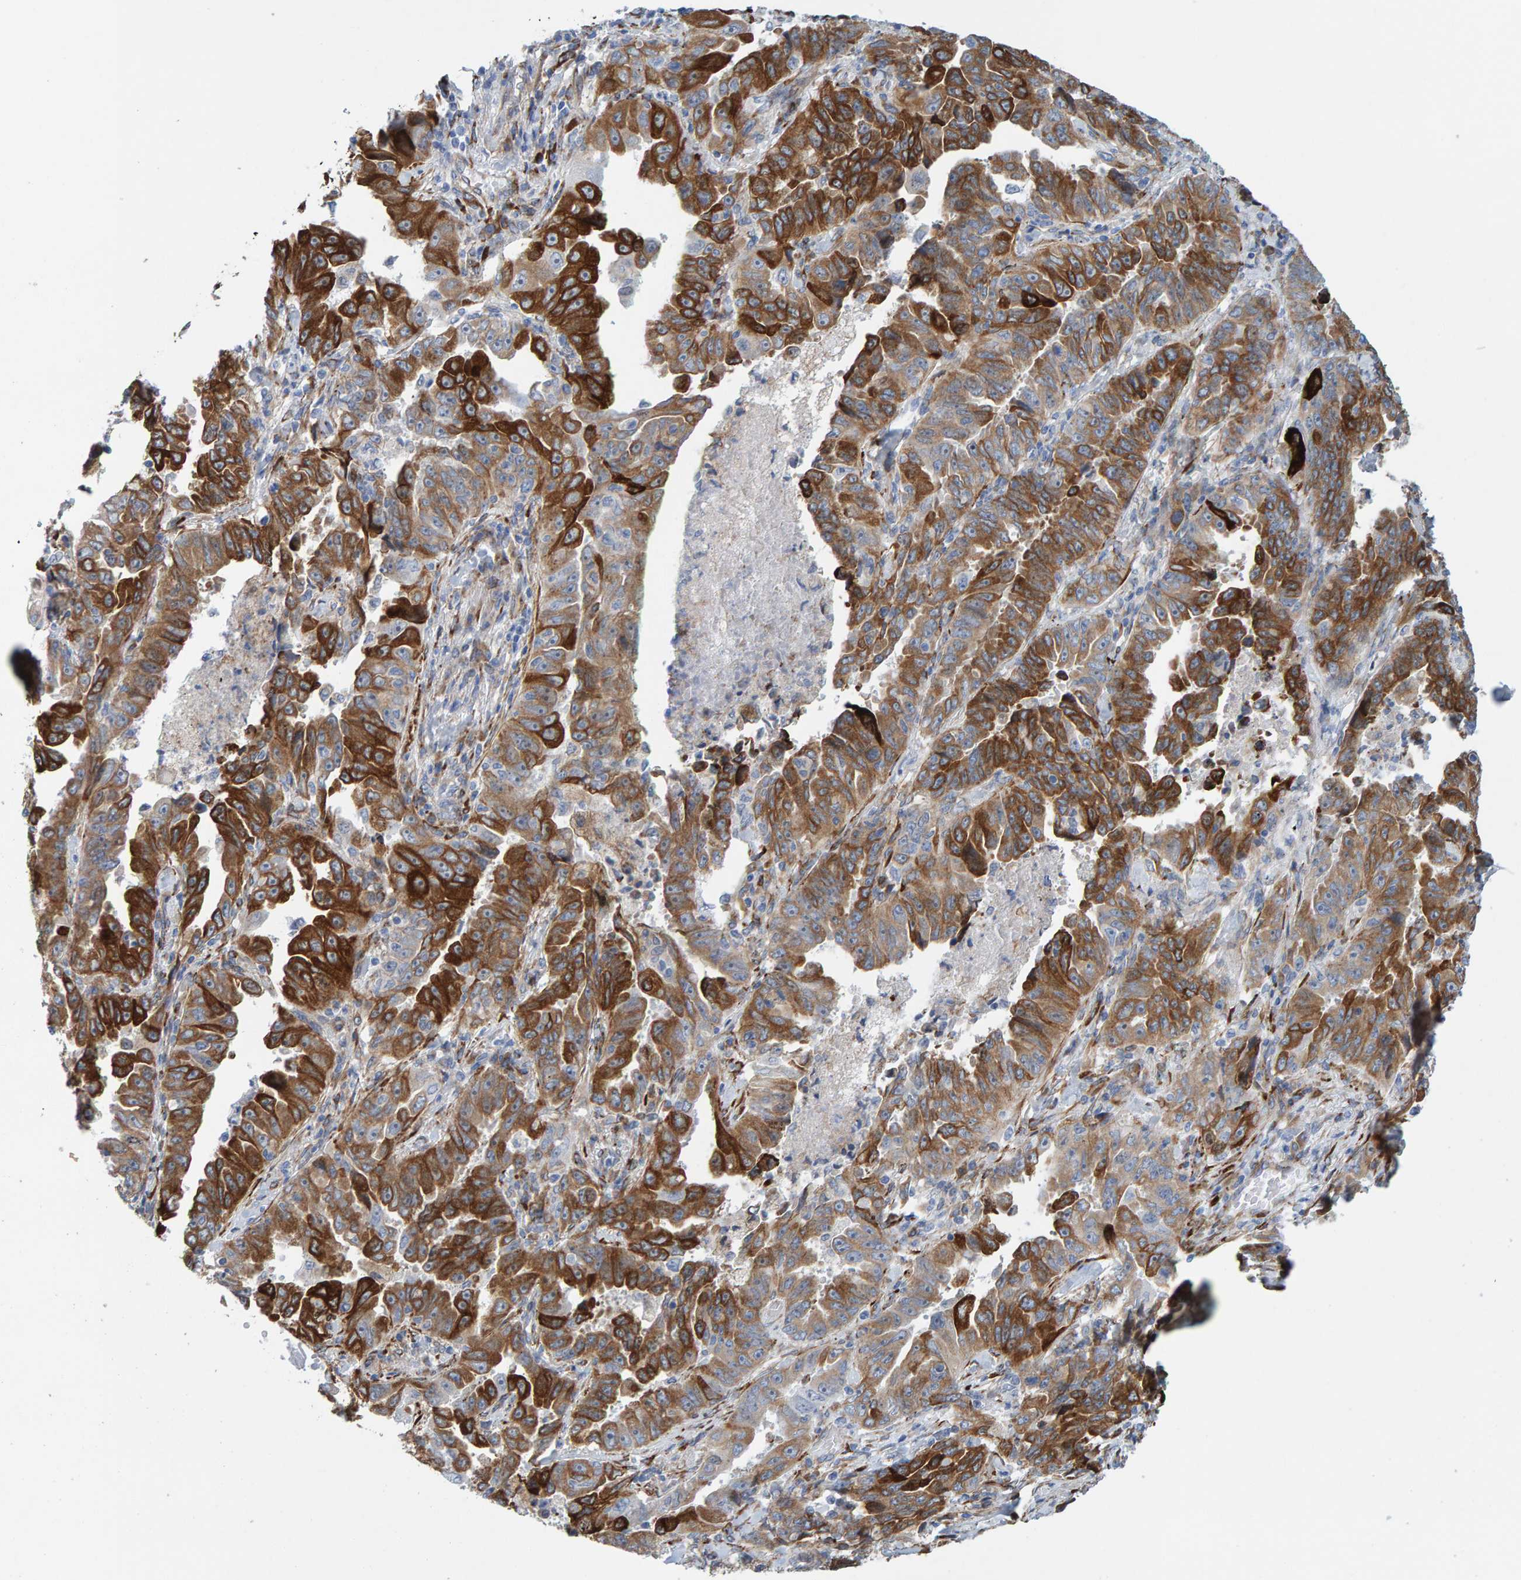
{"staining": {"intensity": "strong", "quantity": ">75%", "location": "cytoplasmic/membranous"}, "tissue": "lung cancer", "cell_type": "Tumor cells", "image_type": "cancer", "snomed": [{"axis": "morphology", "description": "Adenocarcinoma, NOS"}, {"axis": "topography", "description": "Lung"}], "caption": "The image exhibits a brown stain indicating the presence of a protein in the cytoplasmic/membranous of tumor cells in lung cancer (adenocarcinoma). (IHC, brightfield microscopy, high magnification).", "gene": "MMP16", "patient": {"sex": "female", "age": 51}}